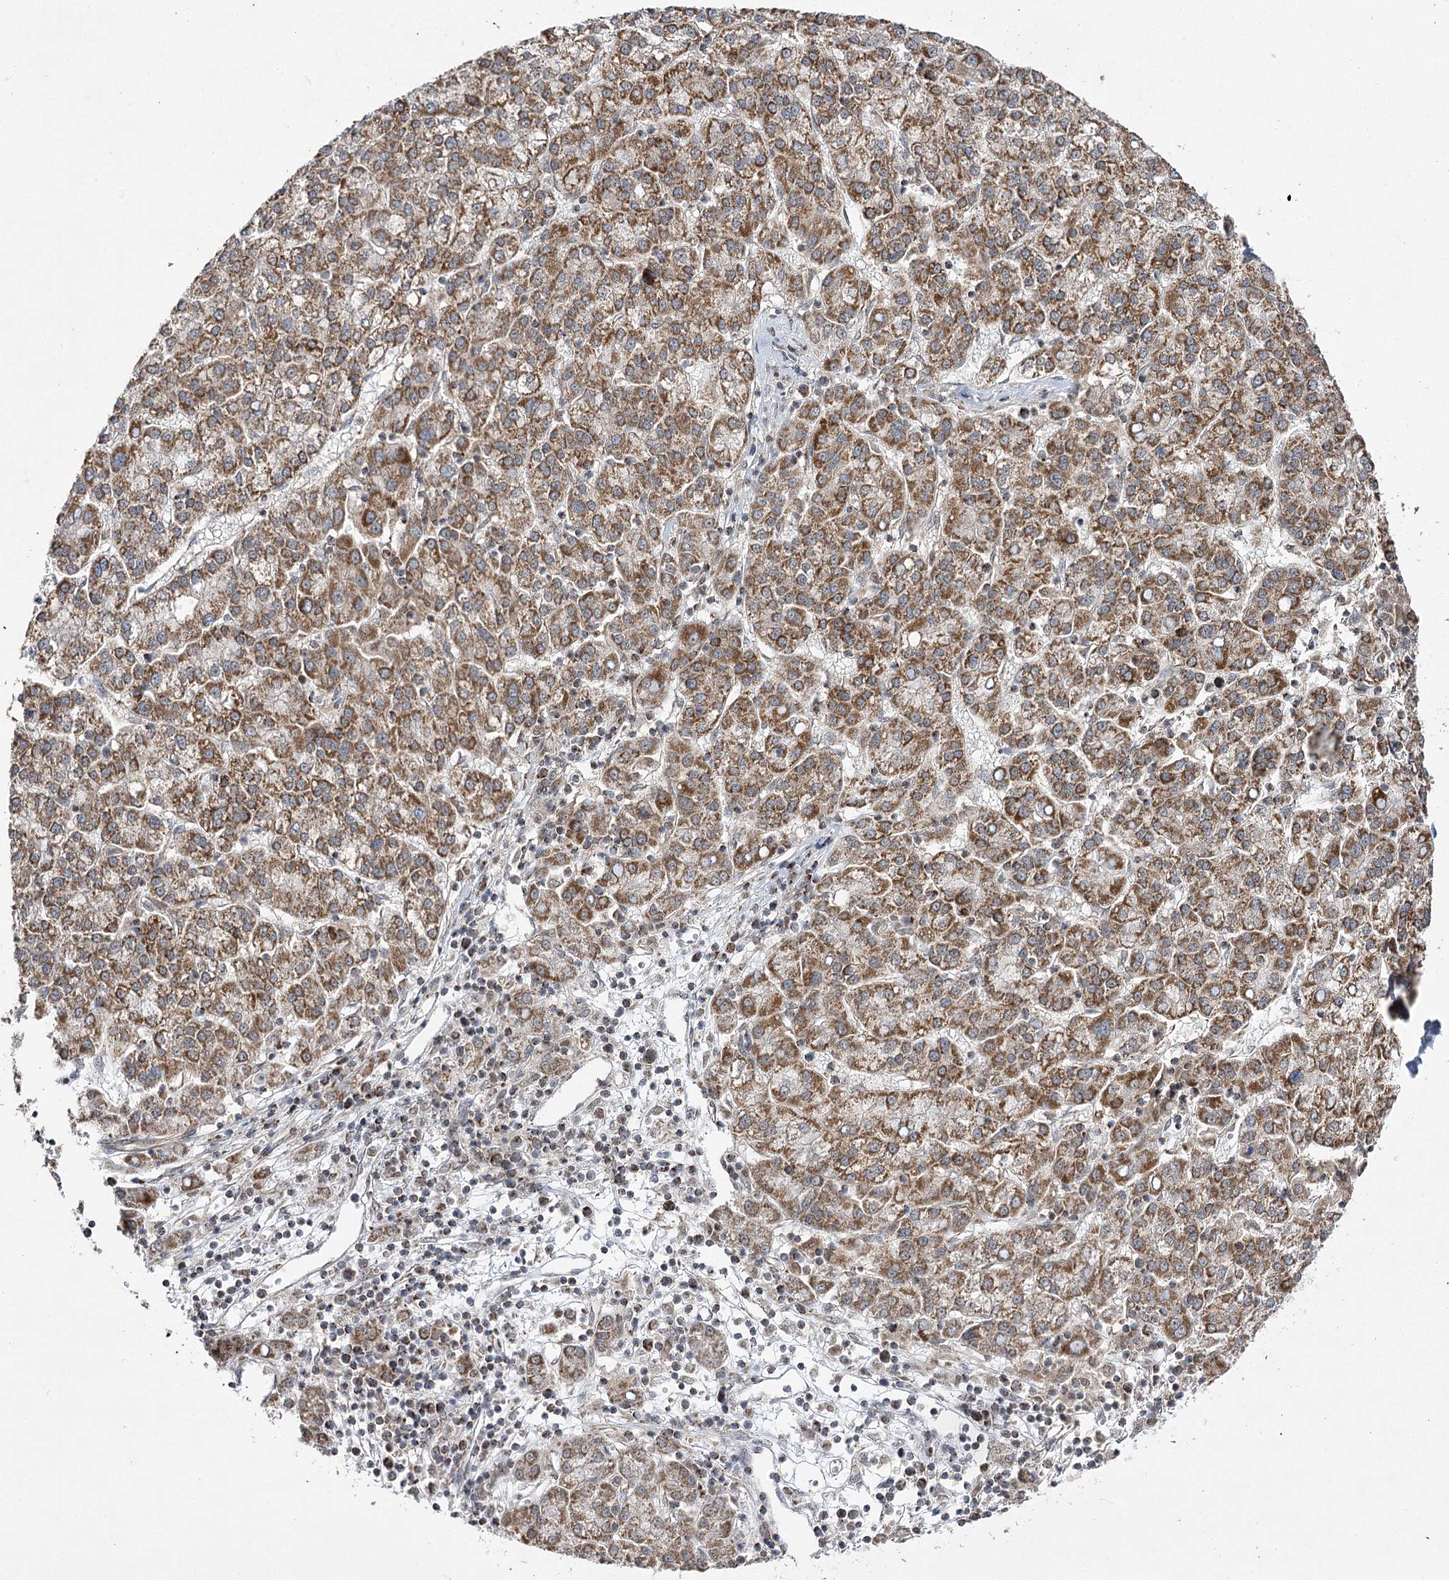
{"staining": {"intensity": "moderate", "quantity": ">75%", "location": "cytoplasmic/membranous"}, "tissue": "liver cancer", "cell_type": "Tumor cells", "image_type": "cancer", "snomed": [{"axis": "morphology", "description": "Carcinoma, Hepatocellular, NOS"}, {"axis": "topography", "description": "Liver"}], "caption": "Moderate cytoplasmic/membranous expression is appreciated in about >75% of tumor cells in liver cancer.", "gene": "SLC4A1AP", "patient": {"sex": "female", "age": 58}}